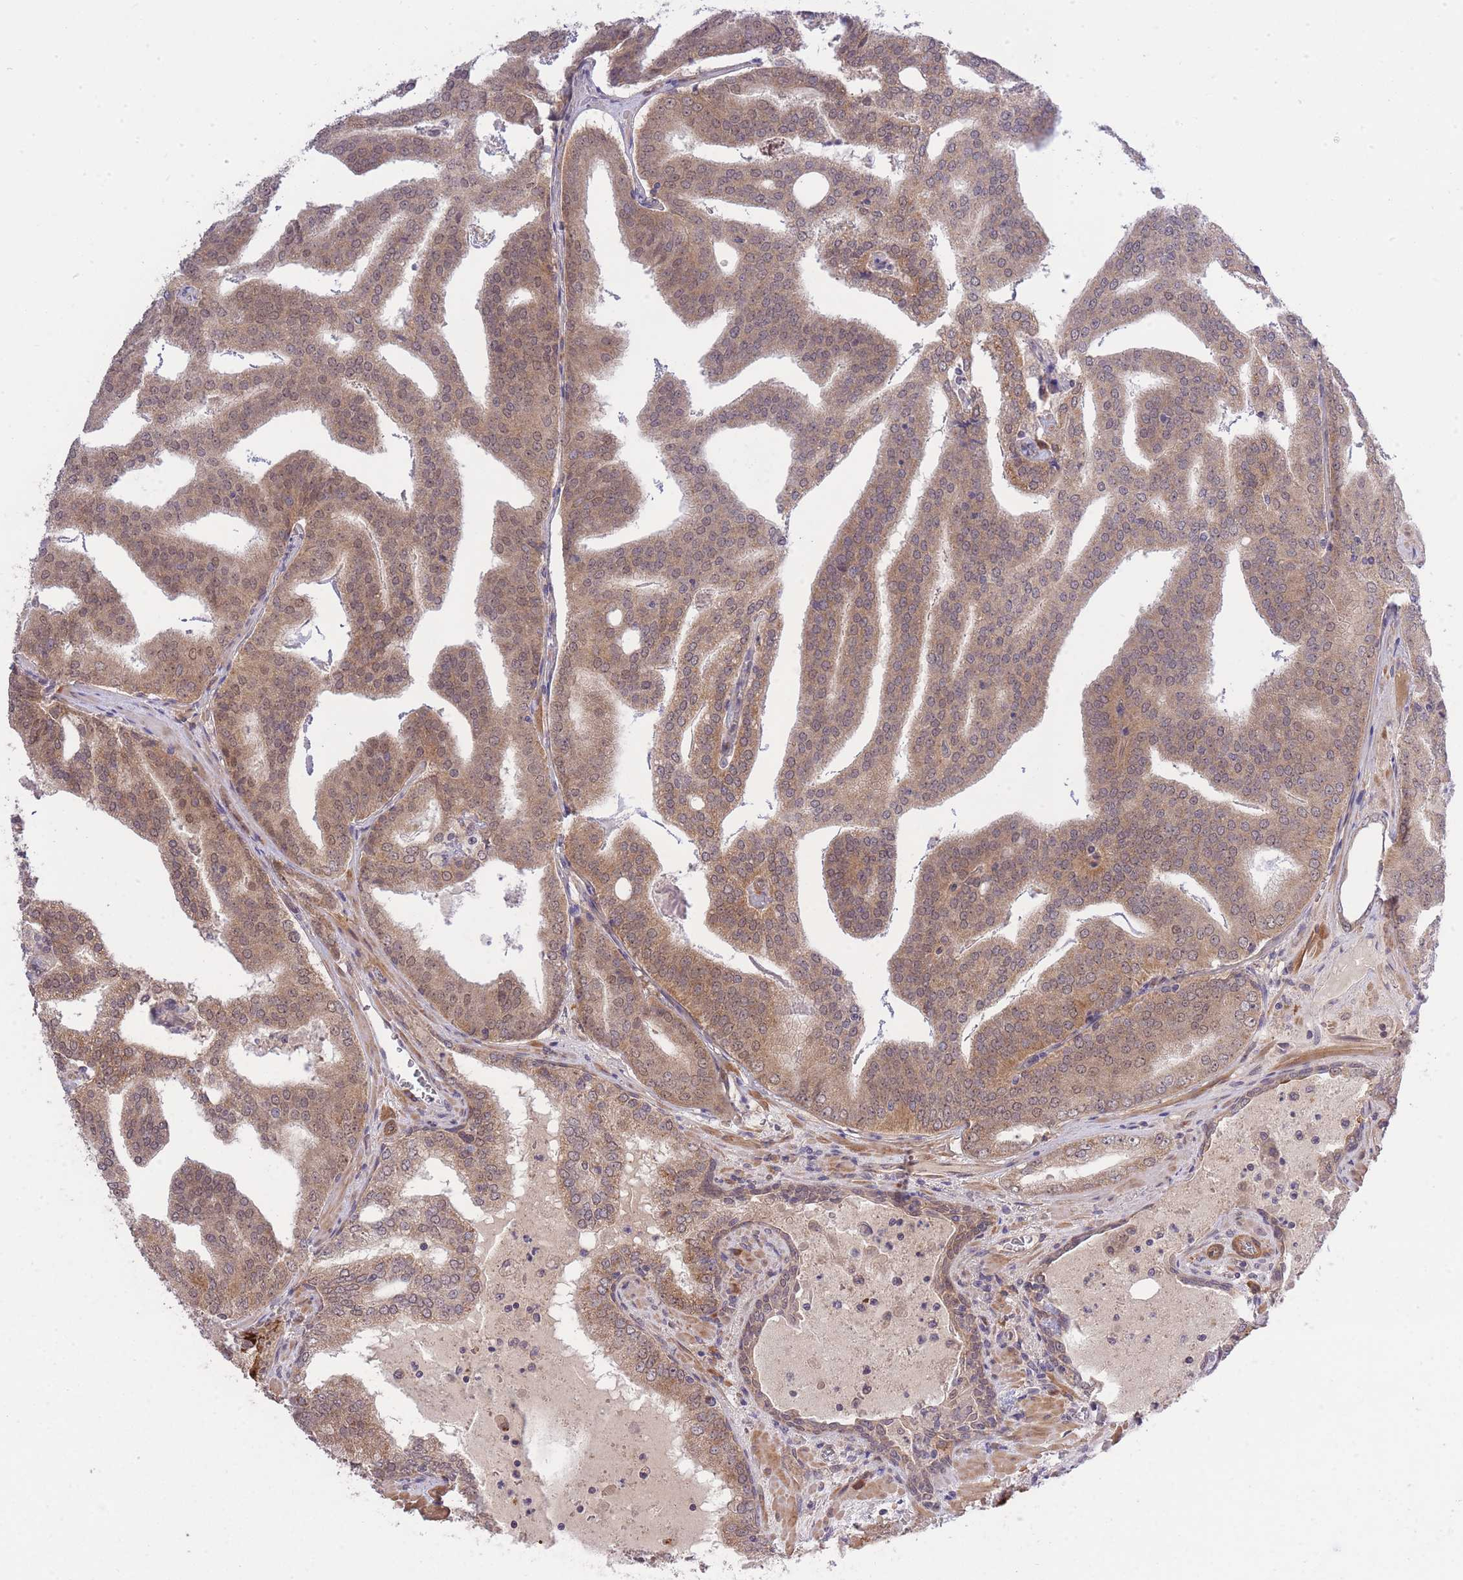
{"staining": {"intensity": "weak", "quantity": ">75%", "location": "cytoplasmic/membranous,nuclear"}, "tissue": "prostate cancer", "cell_type": "Tumor cells", "image_type": "cancer", "snomed": [{"axis": "morphology", "description": "Adenocarcinoma, High grade"}, {"axis": "topography", "description": "Prostate"}], "caption": "There is low levels of weak cytoplasmic/membranous and nuclear positivity in tumor cells of prostate adenocarcinoma (high-grade), as demonstrated by immunohistochemical staining (brown color).", "gene": "ELOA2", "patient": {"sex": "male", "age": 68}}